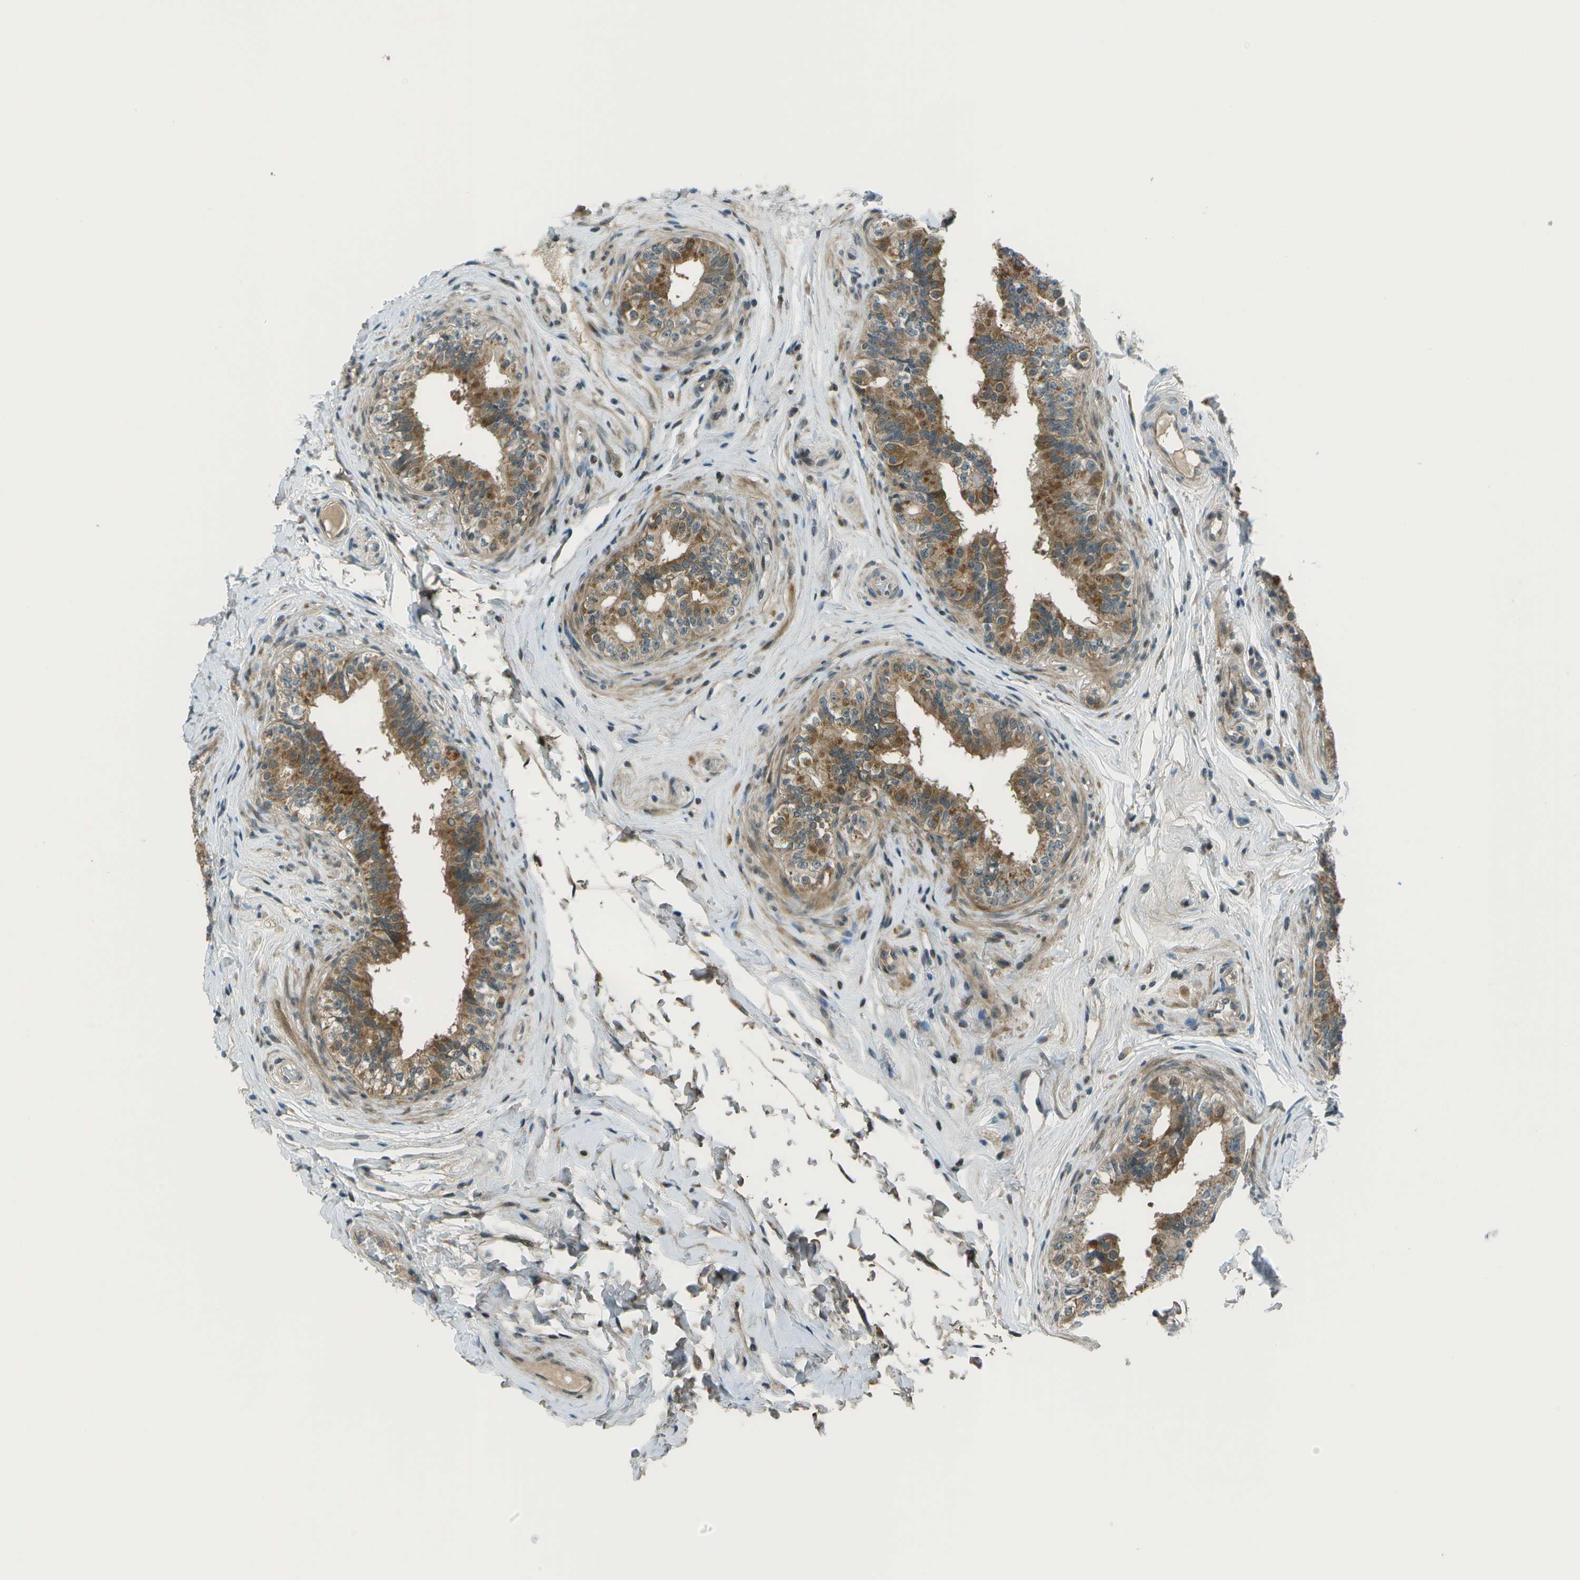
{"staining": {"intensity": "moderate", "quantity": ">75%", "location": "cytoplasmic/membranous"}, "tissue": "epididymis", "cell_type": "Glandular cells", "image_type": "normal", "snomed": [{"axis": "morphology", "description": "Normal tissue, NOS"}, {"axis": "topography", "description": "Testis"}, {"axis": "topography", "description": "Epididymis"}], "caption": "Epididymis stained with a brown dye exhibits moderate cytoplasmic/membranous positive staining in about >75% of glandular cells.", "gene": "TMEM19", "patient": {"sex": "male", "age": 36}}